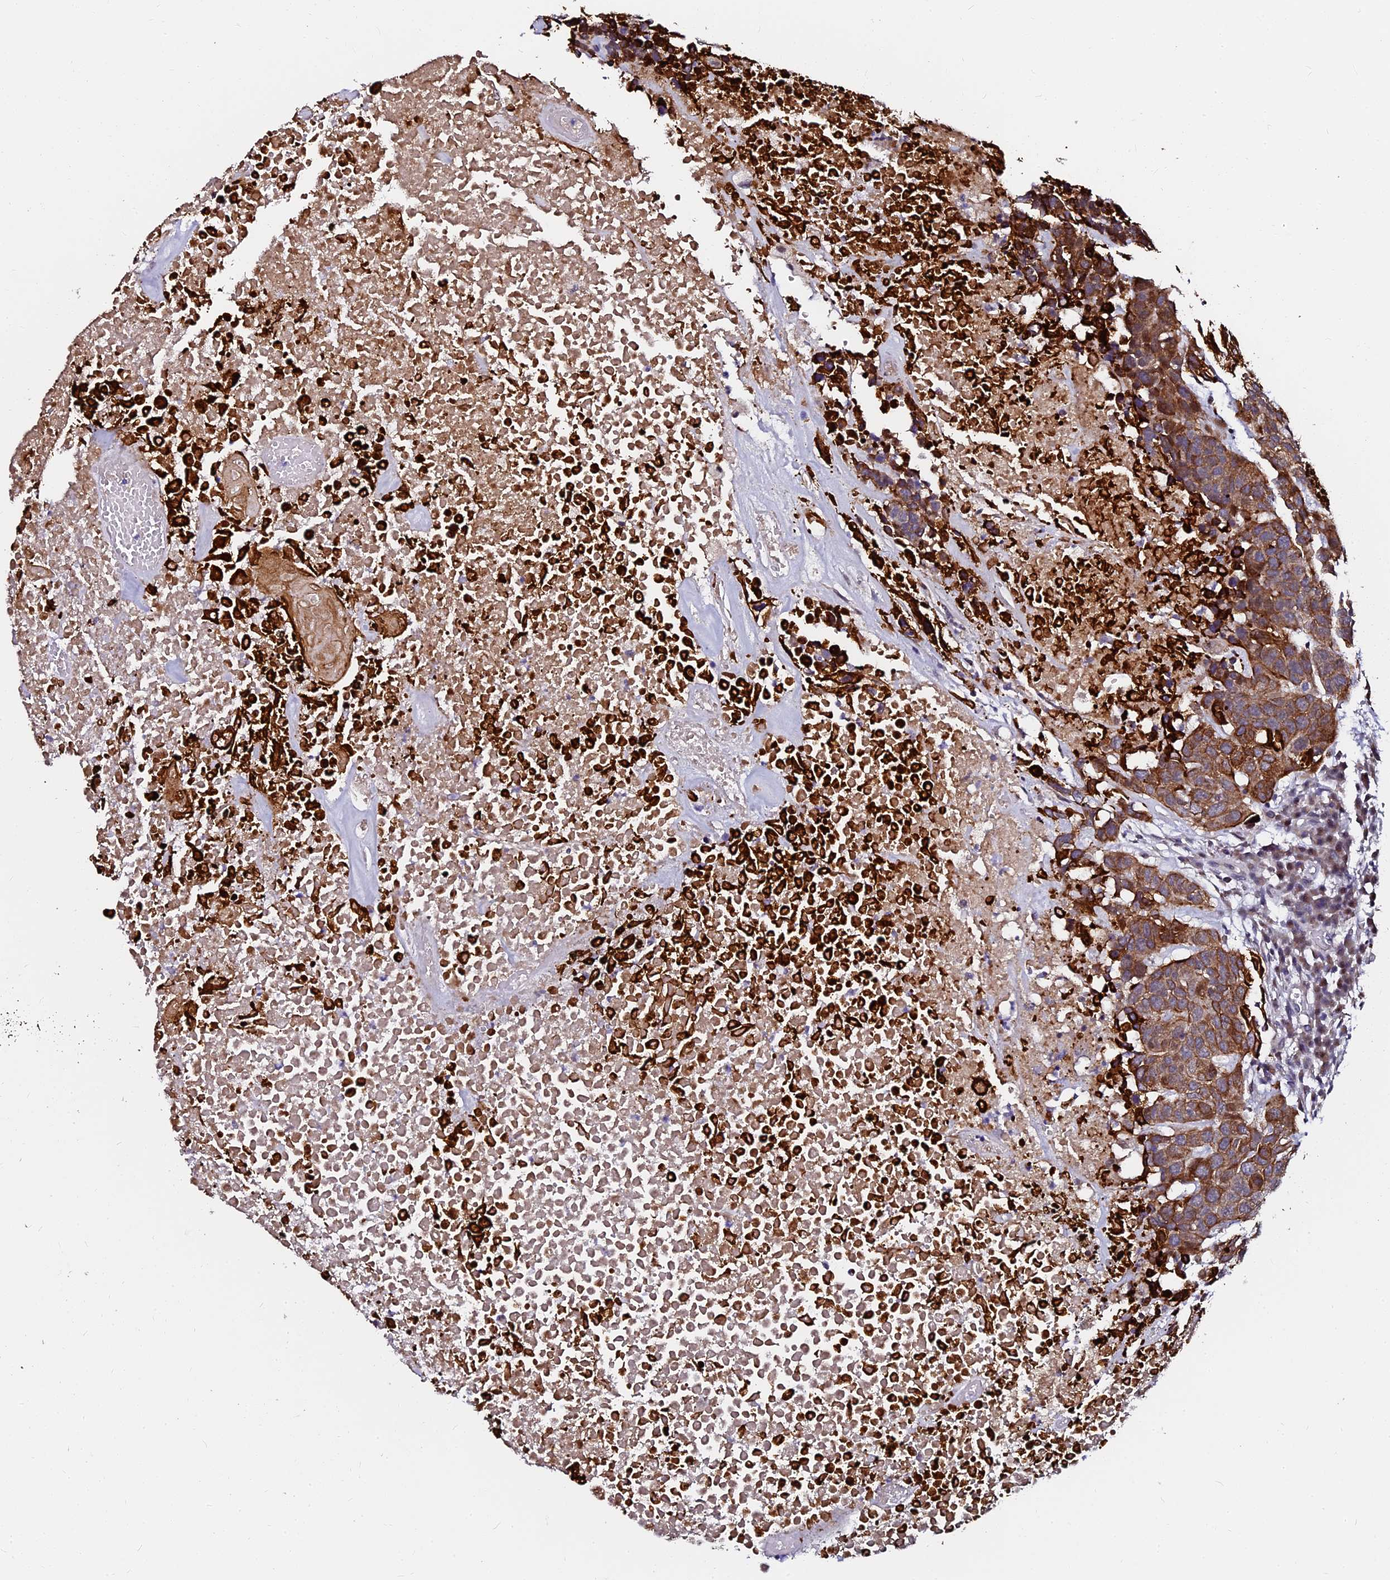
{"staining": {"intensity": "moderate", "quantity": ">75%", "location": "cytoplasmic/membranous"}, "tissue": "head and neck cancer", "cell_type": "Tumor cells", "image_type": "cancer", "snomed": [{"axis": "morphology", "description": "Squamous cell carcinoma, NOS"}, {"axis": "topography", "description": "Head-Neck"}], "caption": "Brown immunohistochemical staining in human head and neck squamous cell carcinoma reveals moderate cytoplasmic/membranous expression in approximately >75% of tumor cells.", "gene": "GPN3", "patient": {"sex": "male", "age": 66}}